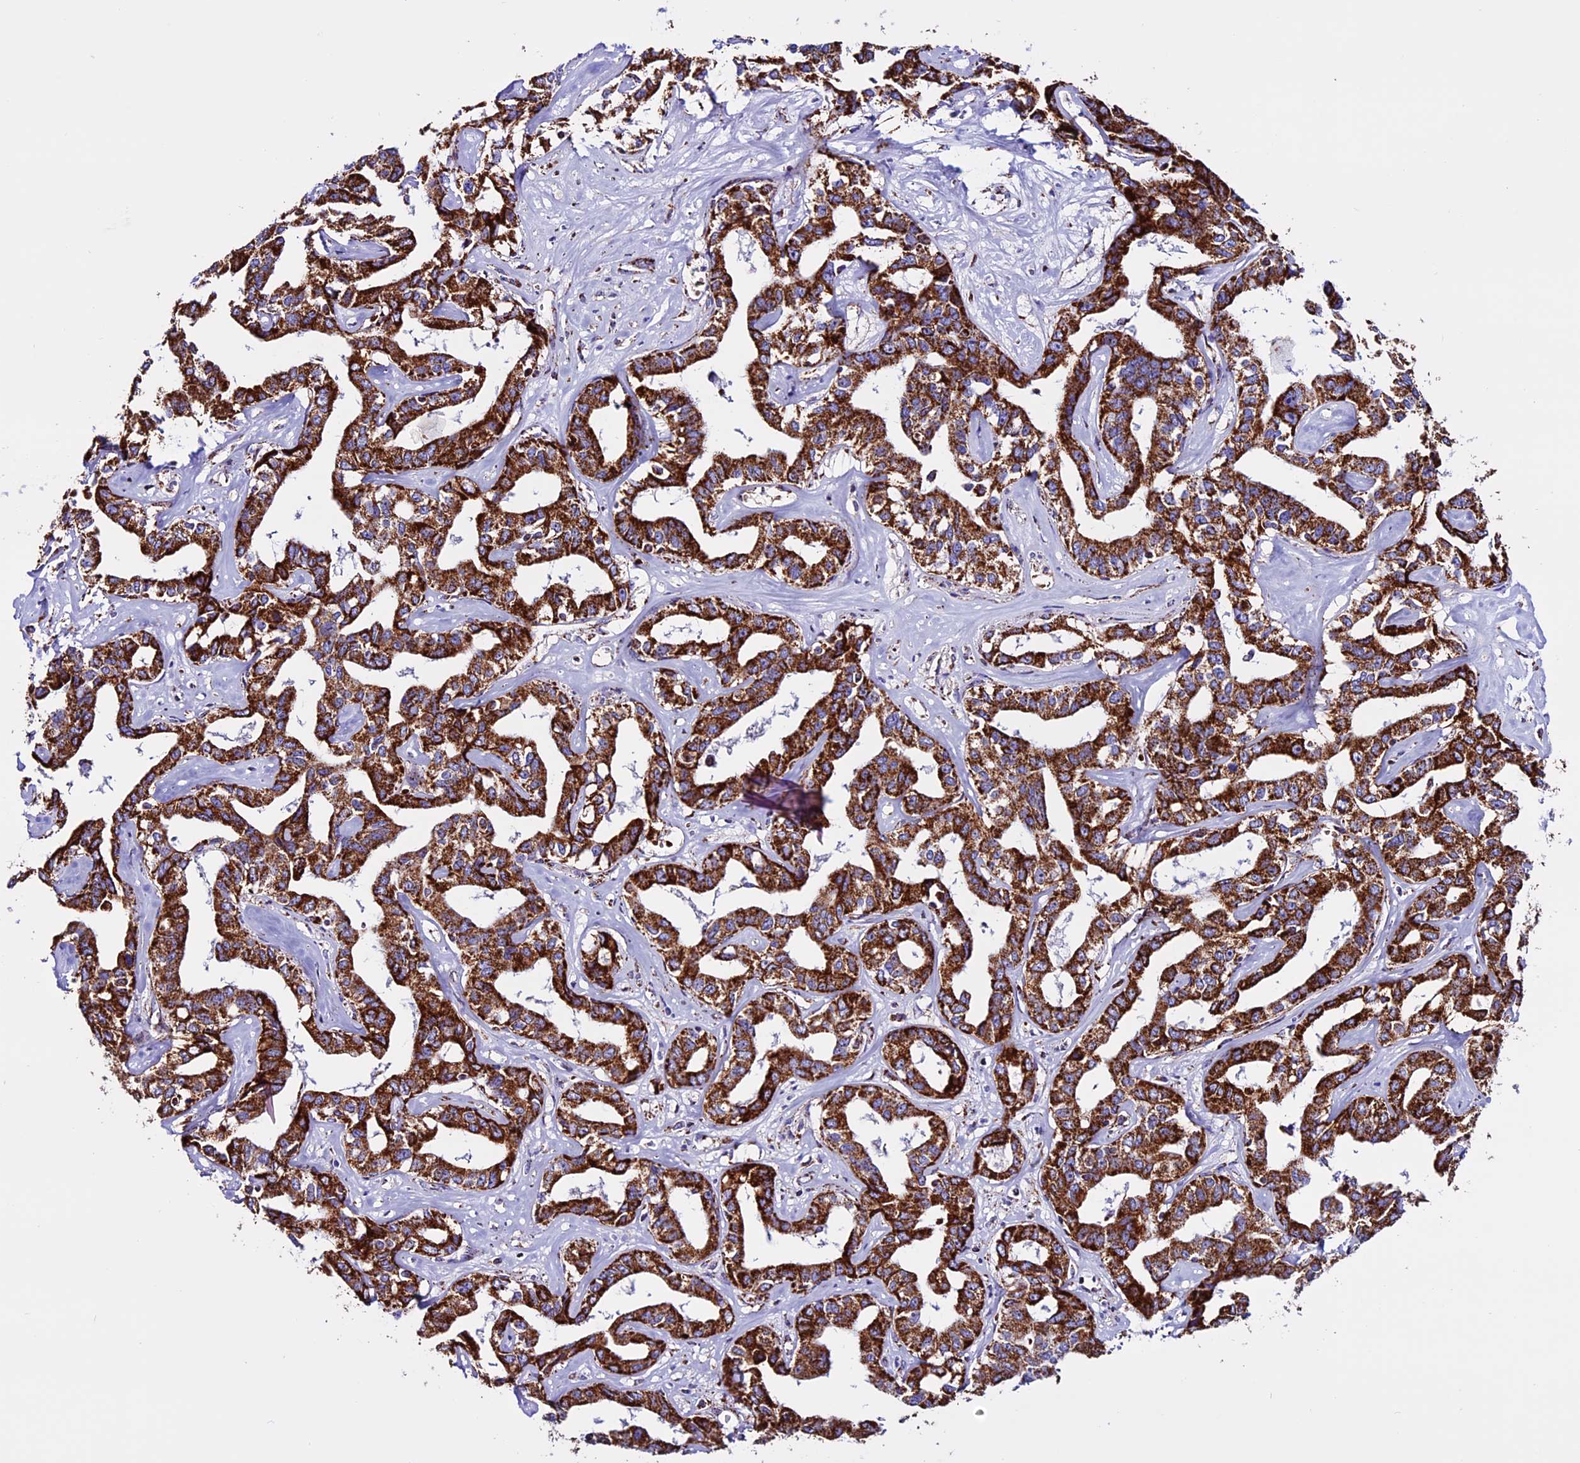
{"staining": {"intensity": "strong", "quantity": ">75%", "location": "cytoplasmic/membranous"}, "tissue": "liver cancer", "cell_type": "Tumor cells", "image_type": "cancer", "snomed": [{"axis": "morphology", "description": "Cholangiocarcinoma"}, {"axis": "topography", "description": "Liver"}], "caption": "An image of cholangiocarcinoma (liver) stained for a protein displays strong cytoplasmic/membranous brown staining in tumor cells. Nuclei are stained in blue.", "gene": "CX3CL1", "patient": {"sex": "male", "age": 59}}